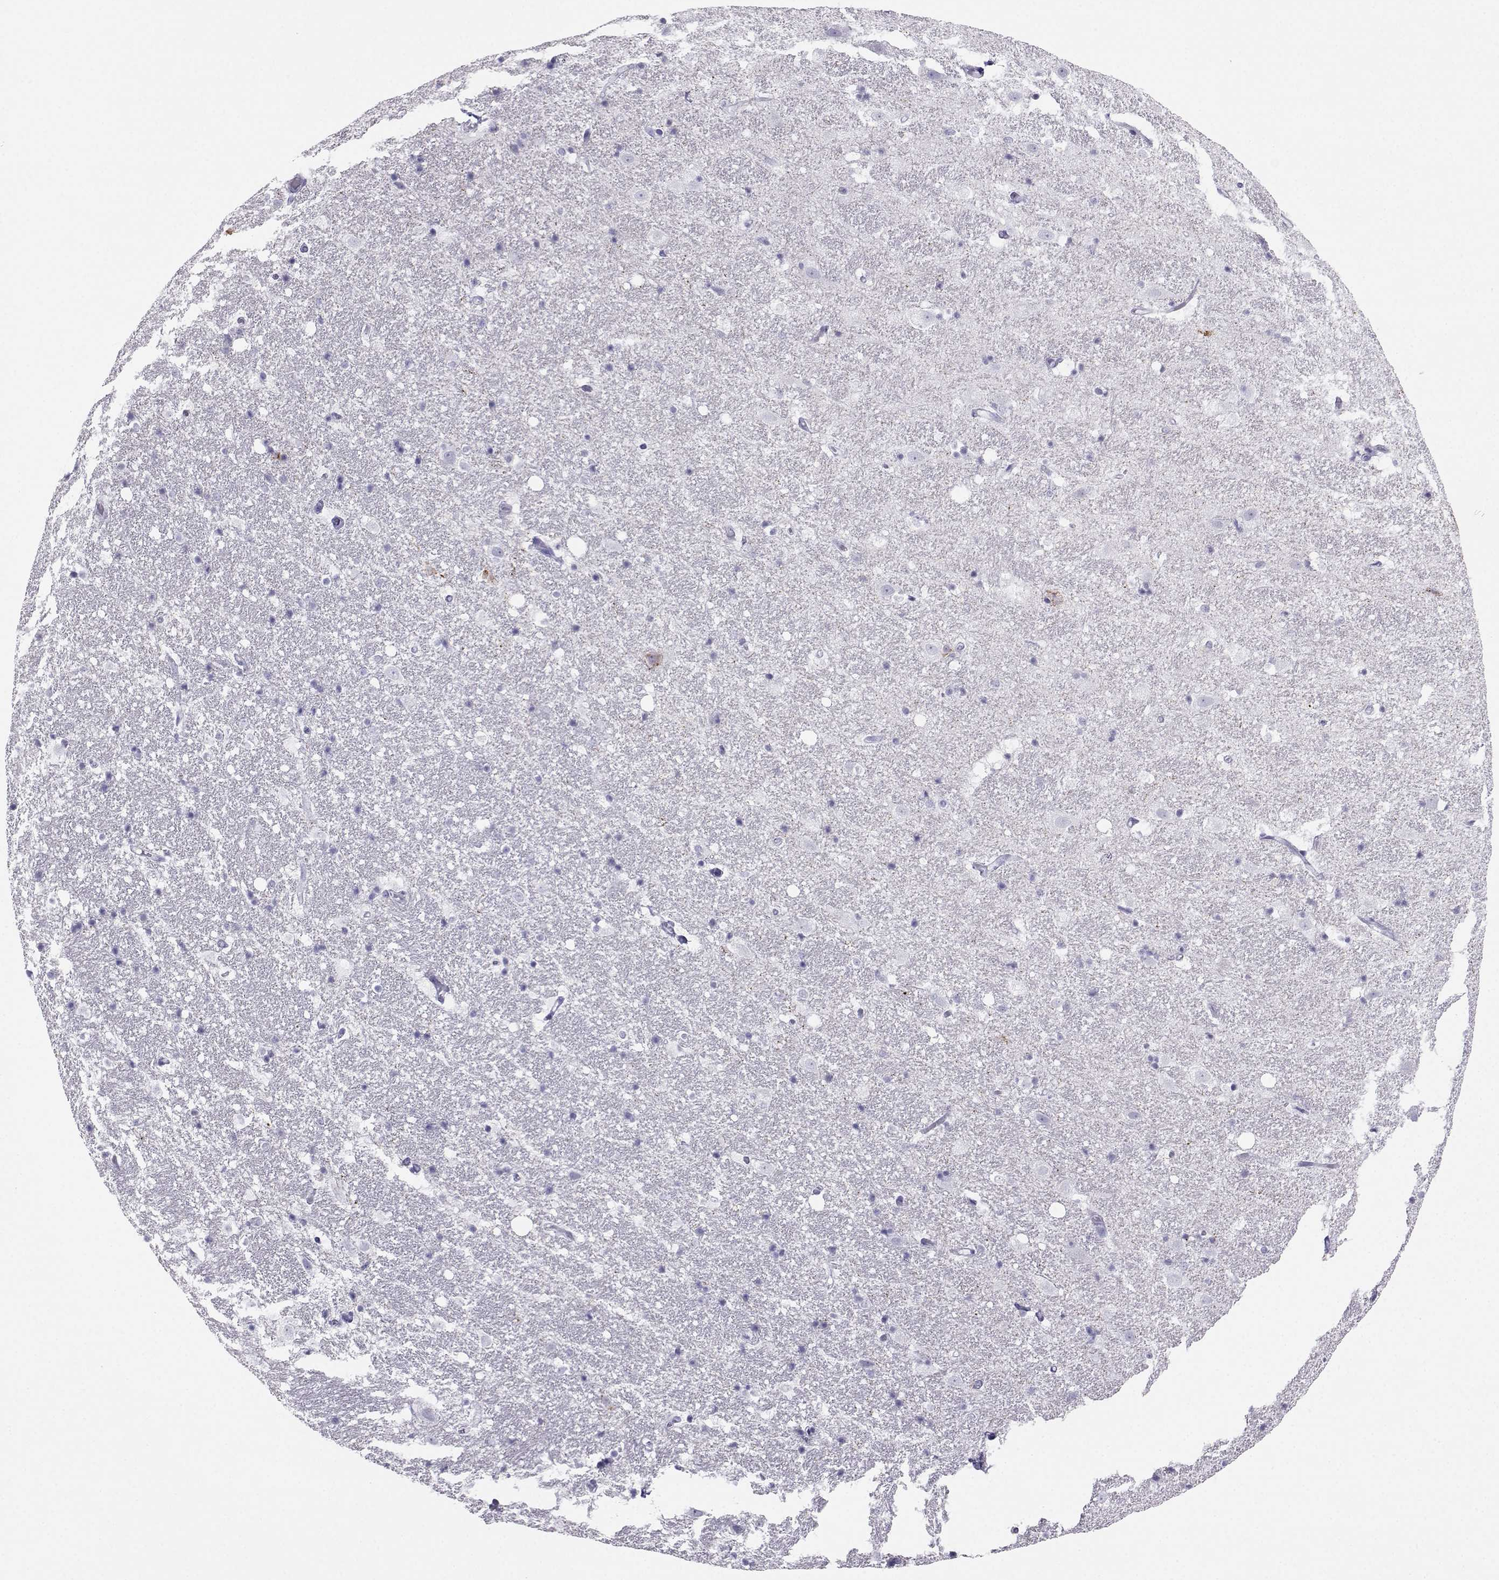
{"staining": {"intensity": "negative", "quantity": "none", "location": "none"}, "tissue": "hippocampus", "cell_type": "Glial cells", "image_type": "normal", "snomed": [{"axis": "morphology", "description": "Normal tissue, NOS"}, {"axis": "topography", "description": "Hippocampus"}], "caption": "A high-resolution micrograph shows IHC staining of unremarkable hippocampus, which exhibits no significant expression in glial cells.", "gene": "SST", "patient": {"sex": "male", "age": 49}}